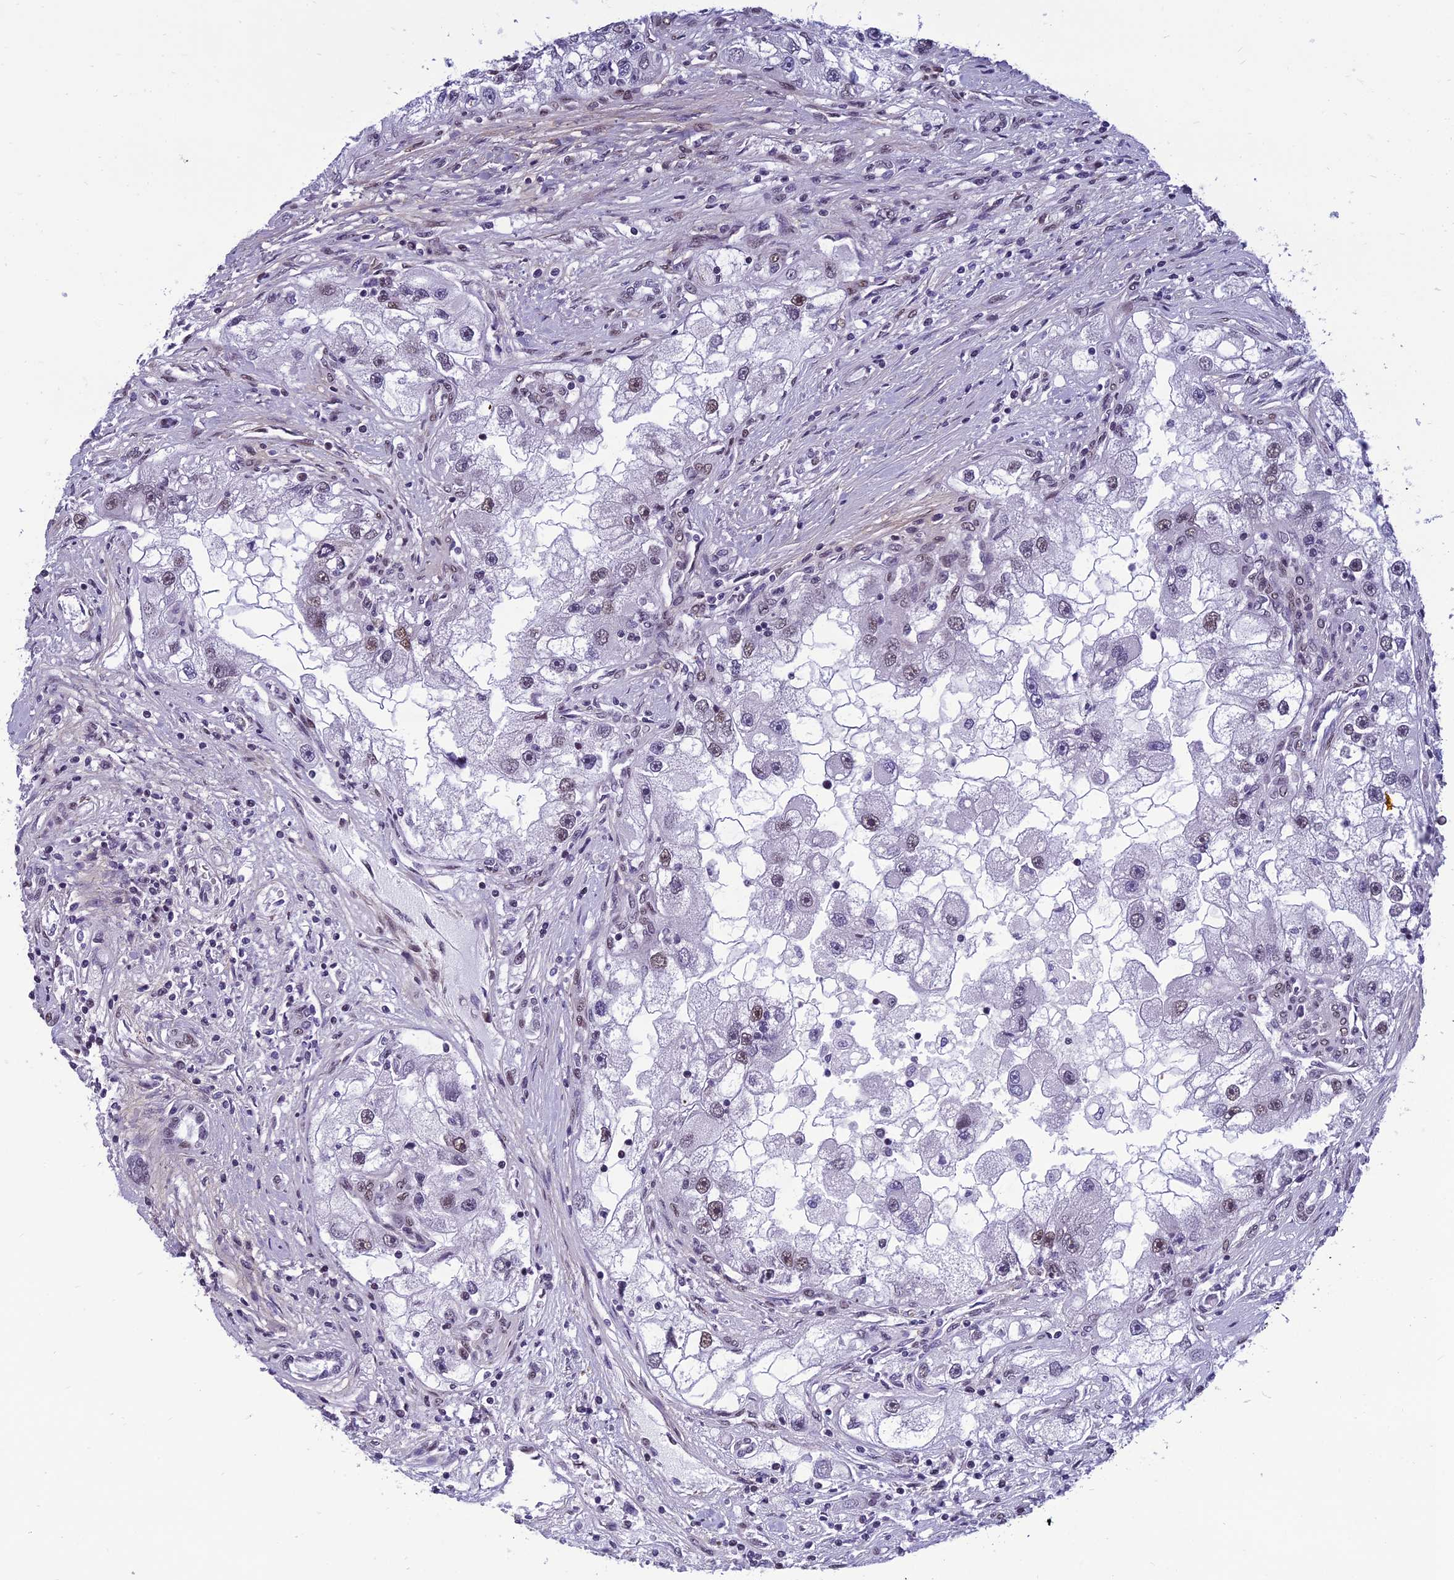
{"staining": {"intensity": "moderate", "quantity": "<25%", "location": "nuclear"}, "tissue": "renal cancer", "cell_type": "Tumor cells", "image_type": "cancer", "snomed": [{"axis": "morphology", "description": "Adenocarcinoma, NOS"}, {"axis": "topography", "description": "Kidney"}], "caption": "Renal adenocarcinoma stained with DAB IHC shows low levels of moderate nuclear positivity in approximately <25% of tumor cells. The staining was performed using DAB, with brown indicating positive protein expression. Nuclei are stained blue with hematoxylin.", "gene": "RSRC1", "patient": {"sex": "male", "age": 63}}